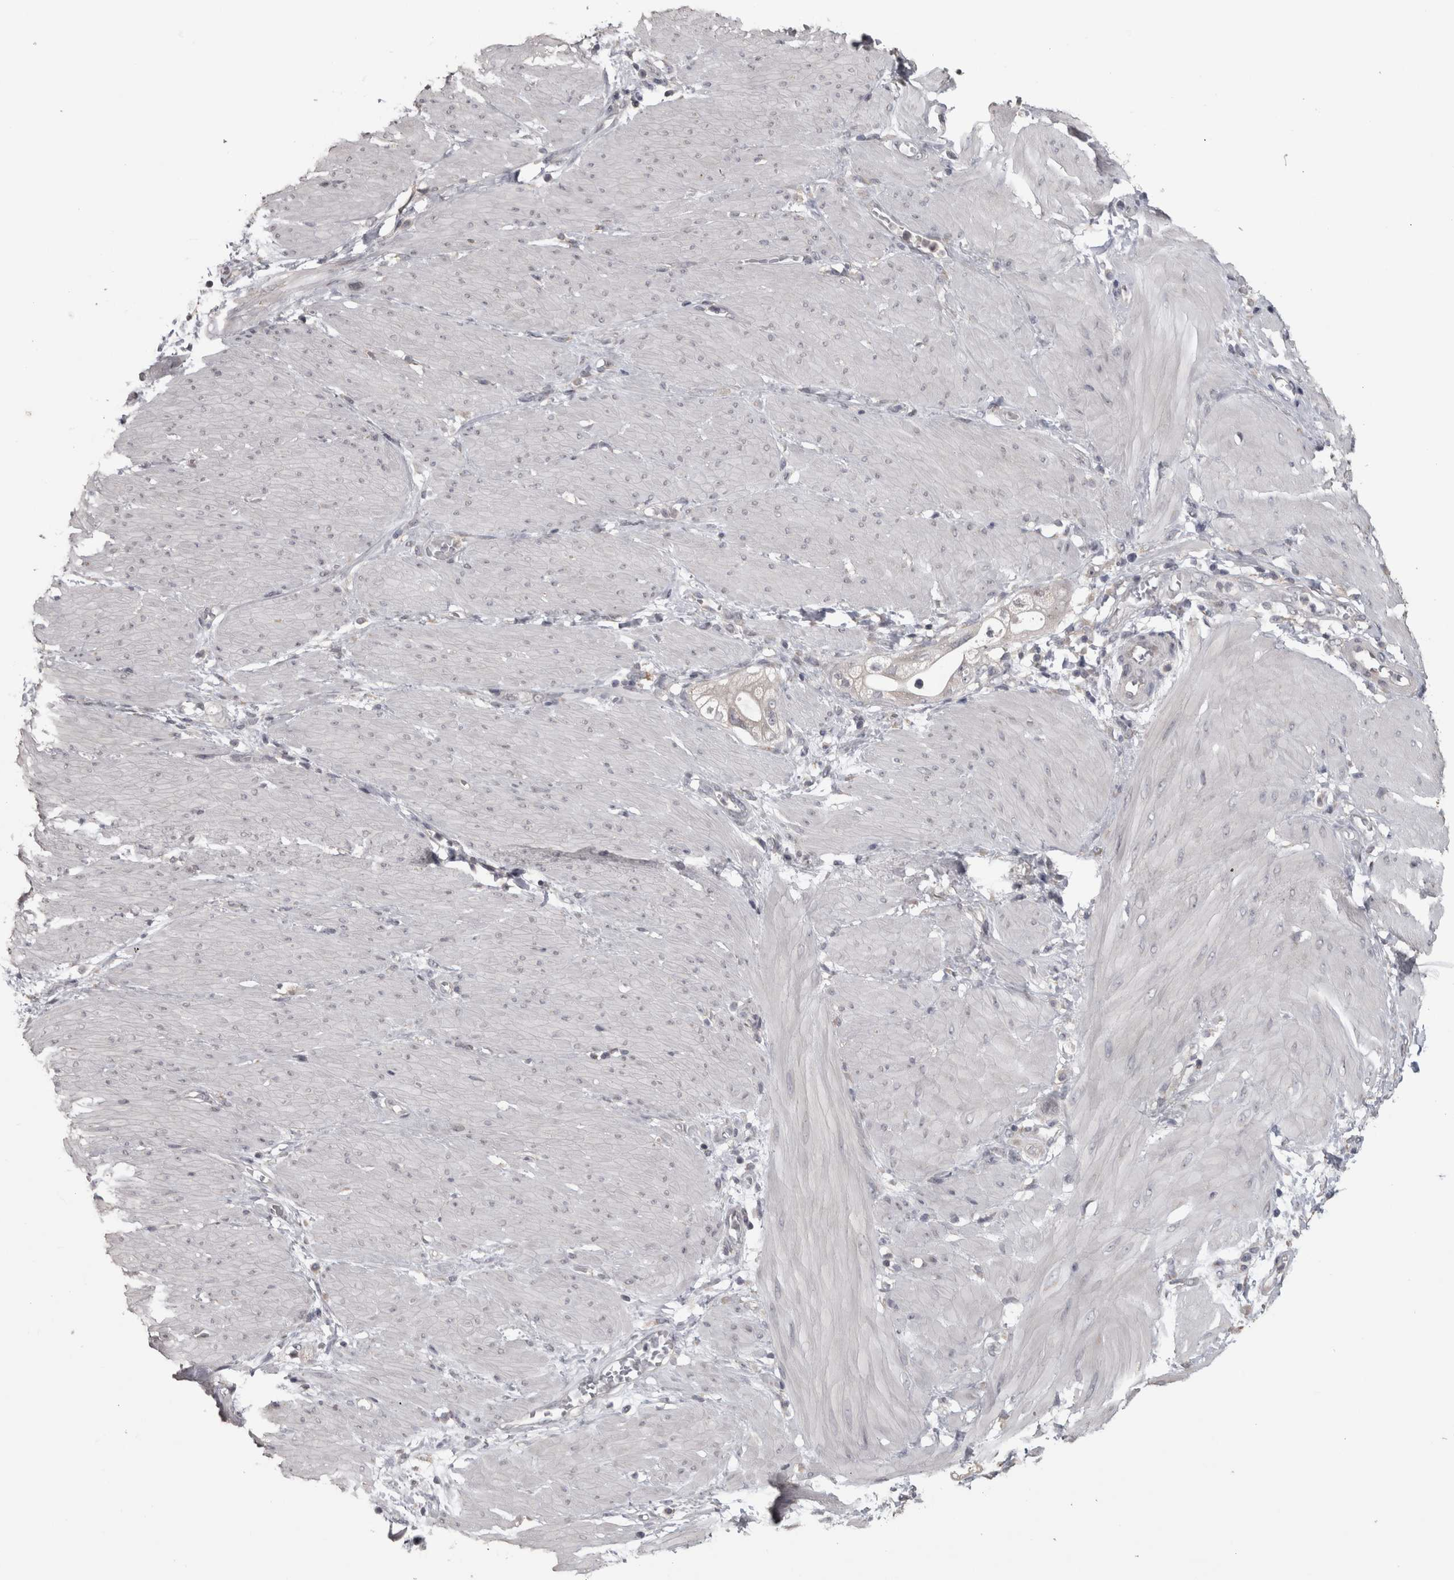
{"staining": {"intensity": "negative", "quantity": "none", "location": "none"}, "tissue": "stomach cancer", "cell_type": "Tumor cells", "image_type": "cancer", "snomed": [{"axis": "morphology", "description": "Adenocarcinoma, NOS"}, {"axis": "topography", "description": "Stomach"}, {"axis": "topography", "description": "Stomach, lower"}], "caption": "Tumor cells are negative for brown protein staining in stomach cancer.", "gene": "RAB29", "patient": {"sex": "female", "age": 48}}